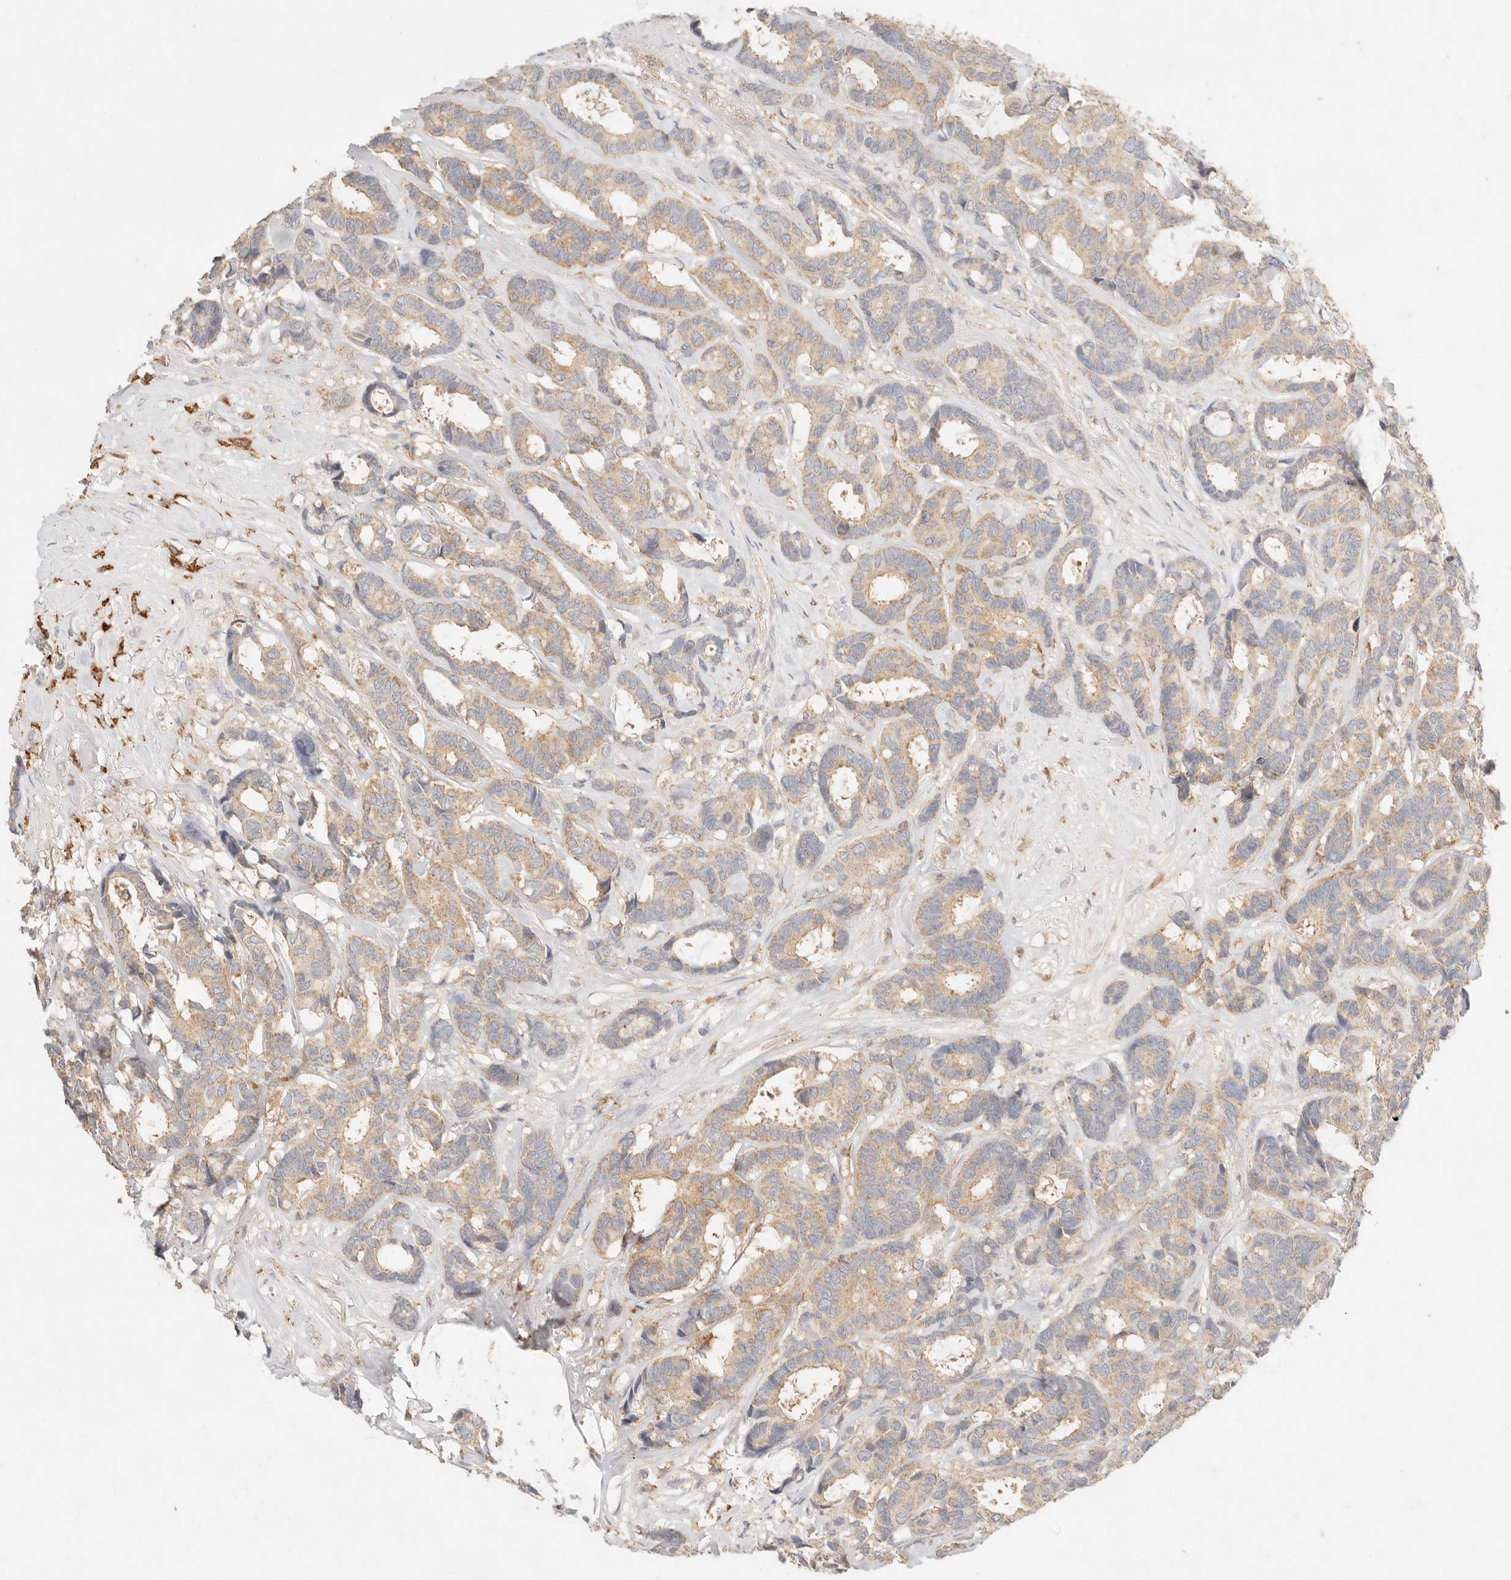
{"staining": {"intensity": "moderate", "quantity": ">75%", "location": "cytoplasmic/membranous"}, "tissue": "breast cancer", "cell_type": "Tumor cells", "image_type": "cancer", "snomed": [{"axis": "morphology", "description": "Duct carcinoma"}, {"axis": "topography", "description": "Breast"}], "caption": "Brown immunohistochemical staining in human breast cancer demonstrates moderate cytoplasmic/membranous staining in about >75% of tumor cells. (brown staining indicates protein expression, while blue staining denotes nuclei).", "gene": "HK2", "patient": {"sex": "female", "age": 87}}